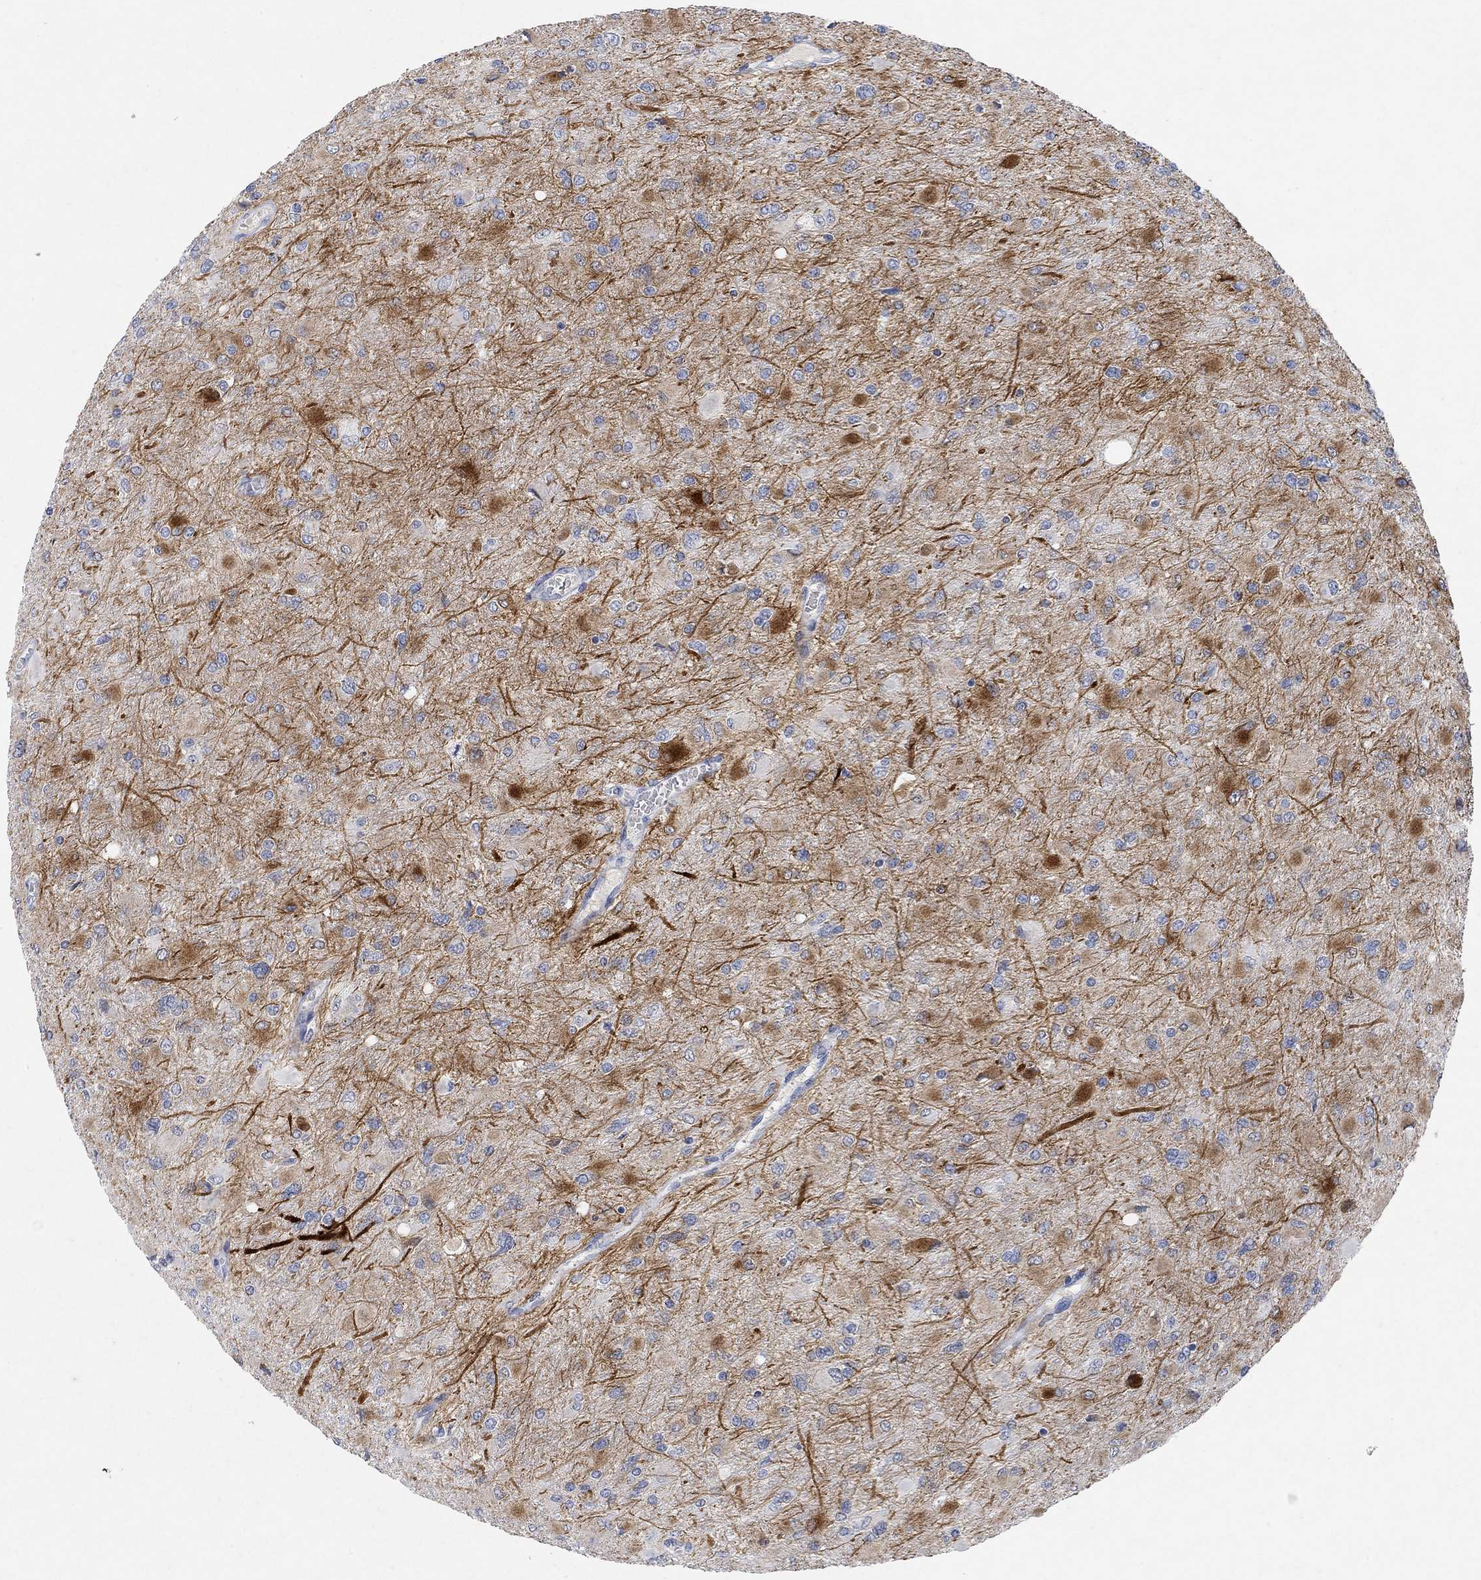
{"staining": {"intensity": "negative", "quantity": "none", "location": "none"}, "tissue": "glioma", "cell_type": "Tumor cells", "image_type": "cancer", "snomed": [{"axis": "morphology", "description": "Glioma, malignant, High grade"}, {"axis": "topography", "description": "Cerebral cortex"}], "caption": "Glioma stained for a protein using immunohistochemistry displays no expression tumor cells.", "gene": "VAT1L", "patient": {"sex": "female", "age": 36}}